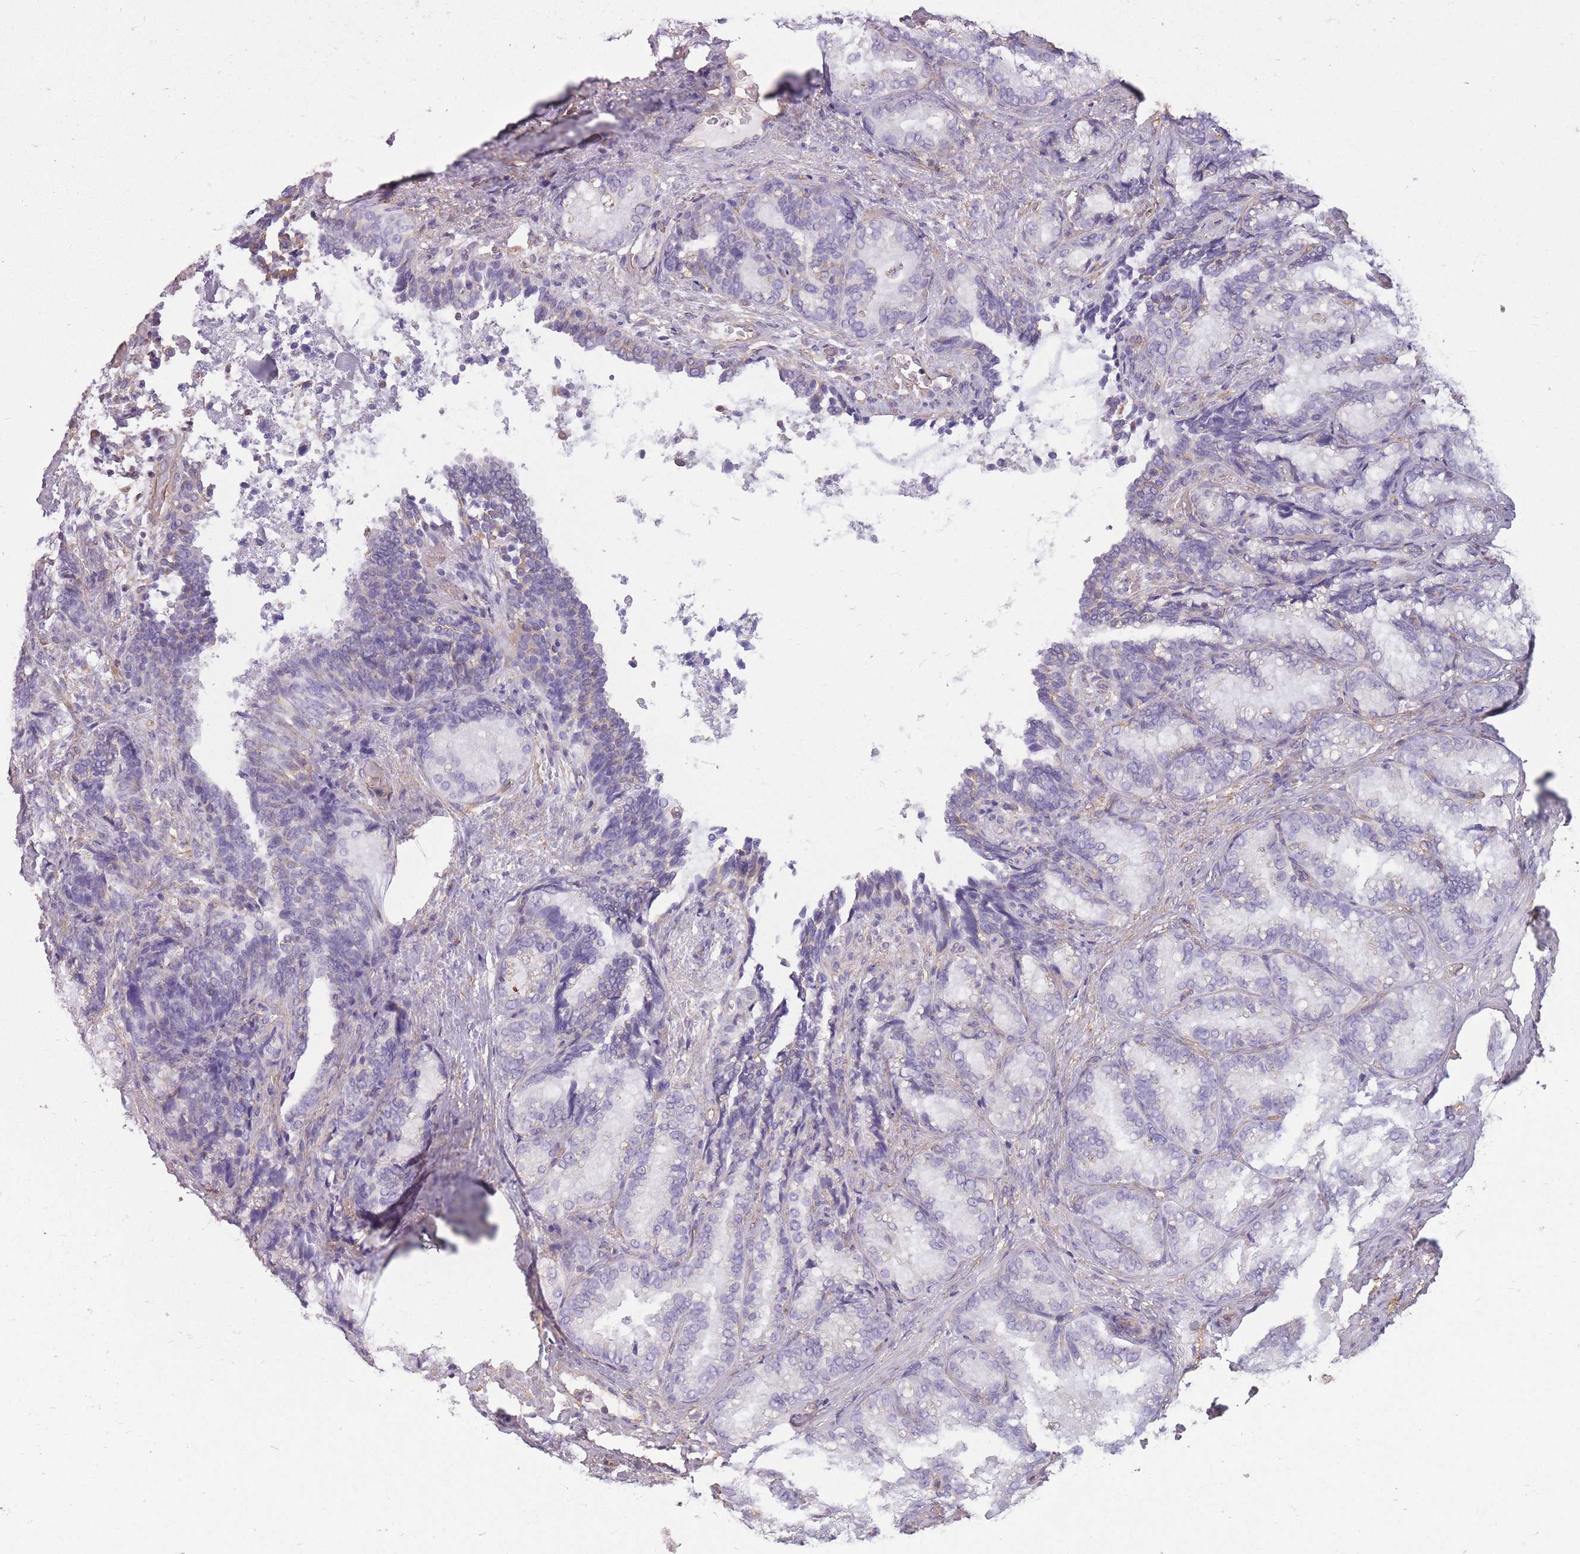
{"staining": {"intensity": "moderate", "quantity": "<25%", "location": "cytoplasmic/membranous"}, "tissue": "seminal vesicle", "cell_type": "Glandular cells", "image_type": "normal", "snomed": [{"axis": "morphology", "description": "Normal tissue, NOS"}, {"axis": "topography", "description": "Seminal veicle"}], "caption": "Seminal vesicle stained with IHC demonstrates moderate cytoplasmic/membranous staining in about <25% of glandular cells.", "gene": "ADD1", "patient": {"sex": "male", "age": 58}}